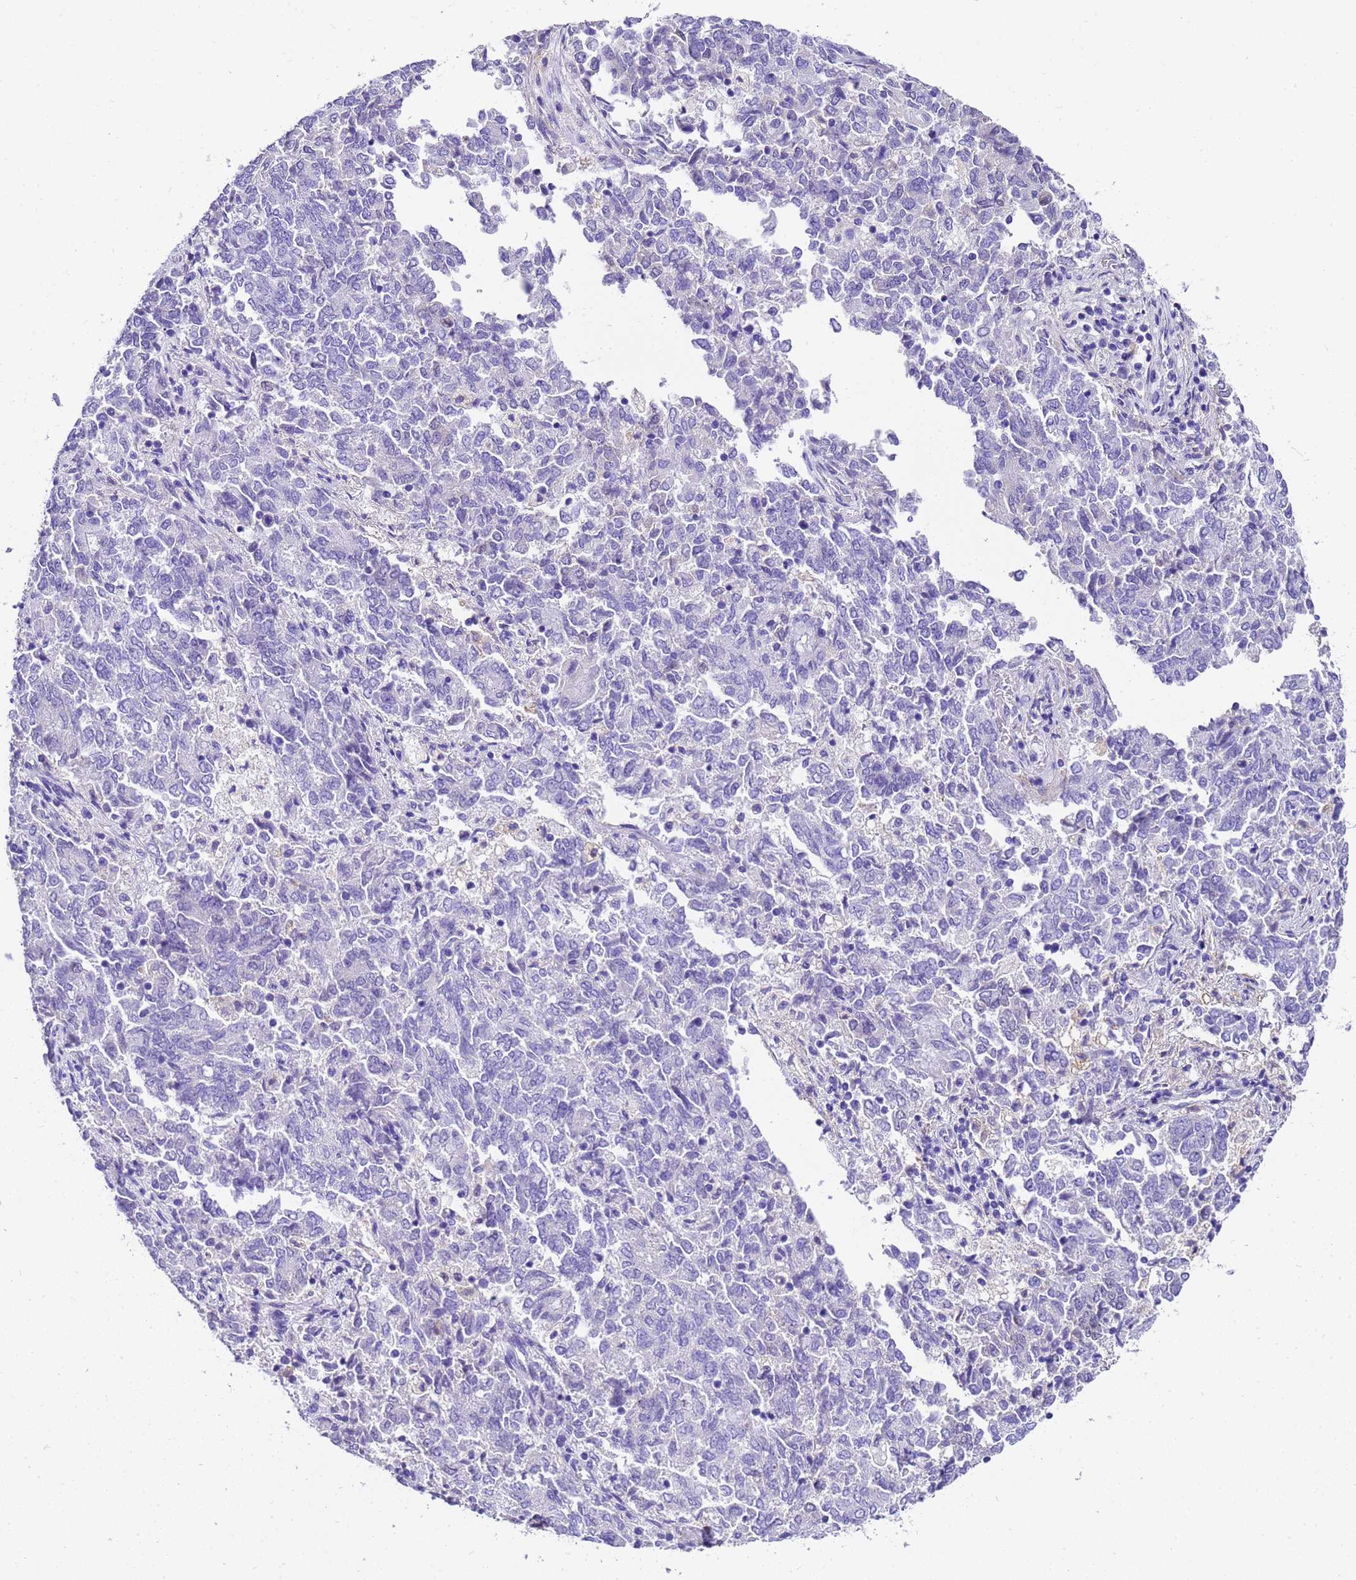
{"staining": {"intensity": "negative", "quantity": "none", "location": "none"}, "tissue": "endometrial cancer", "cell_type": "Tumor cells", "image_type": "cancer", "snomed": [{"axis": "morphology", "description": "Adenocarcinoma, NOS"}, {"axis": "topography", "description": "Endometrium"}], "caption": "High magnification brightfield microscopy of endometrial cancer stained with DAB (brown) and counterstained with hematoxylin (blue): tumor cells show no significant staining.", "gene": "HSPB6", "patient": {"sex": "female", "age": 80}}